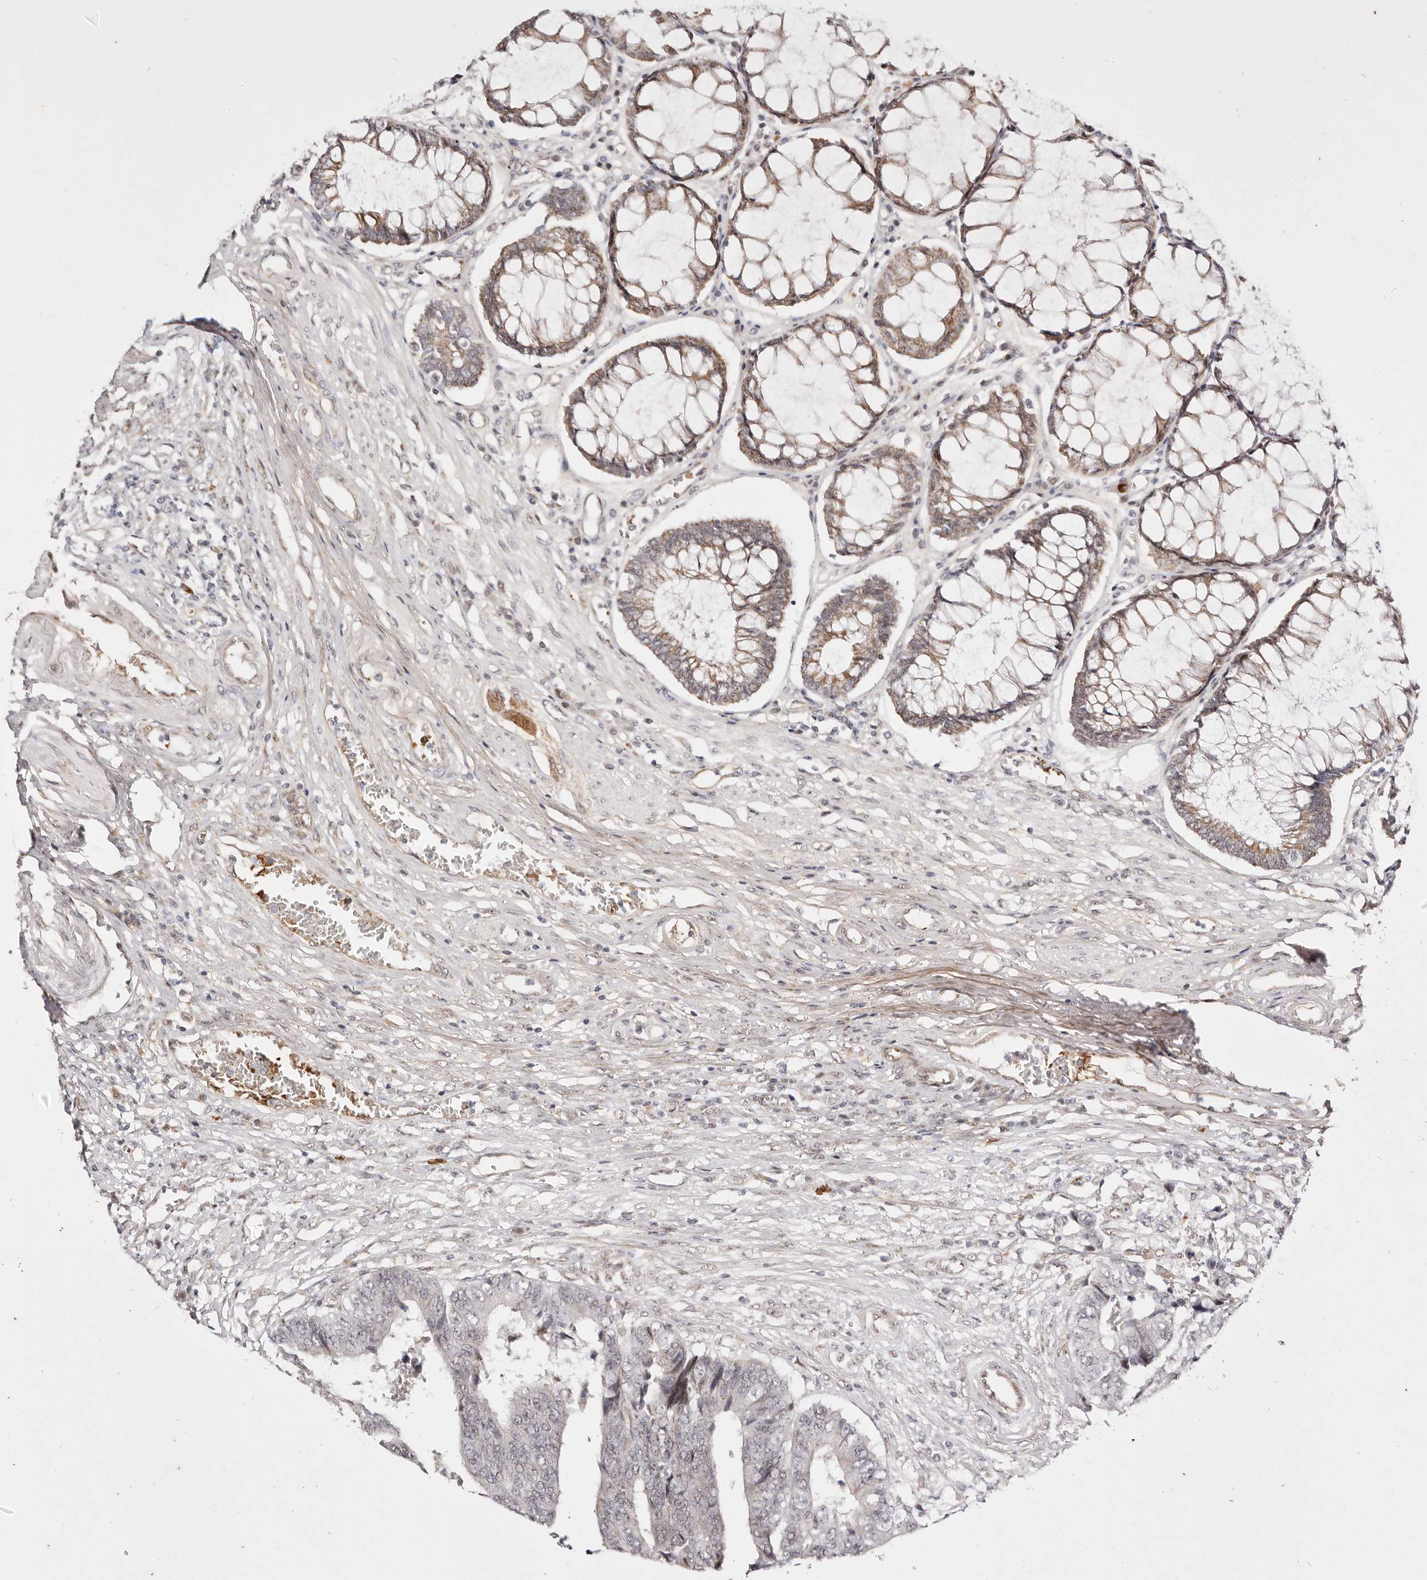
{"staining": {"intensity": "negative", "quantity": "none", "location": "none"}, "tissue": "colorectal cancer", "cell_type": "Tumor cells", "image_type": "cancer", "snomed": [{"axis": "morphology", "description": "Adenocarcinoma, NOS"}, {"axis": "topography", "description": "Rectum"}], "caption": "Immunohistochemistry of colorectal cancer (adenocarcinoma) exhibits no expression in tumor cells. (DAB IHC visualized using brightfield microscopy, high magnification).", "gene": "WRN", "patient": {"sex": "male", "age": 84}}